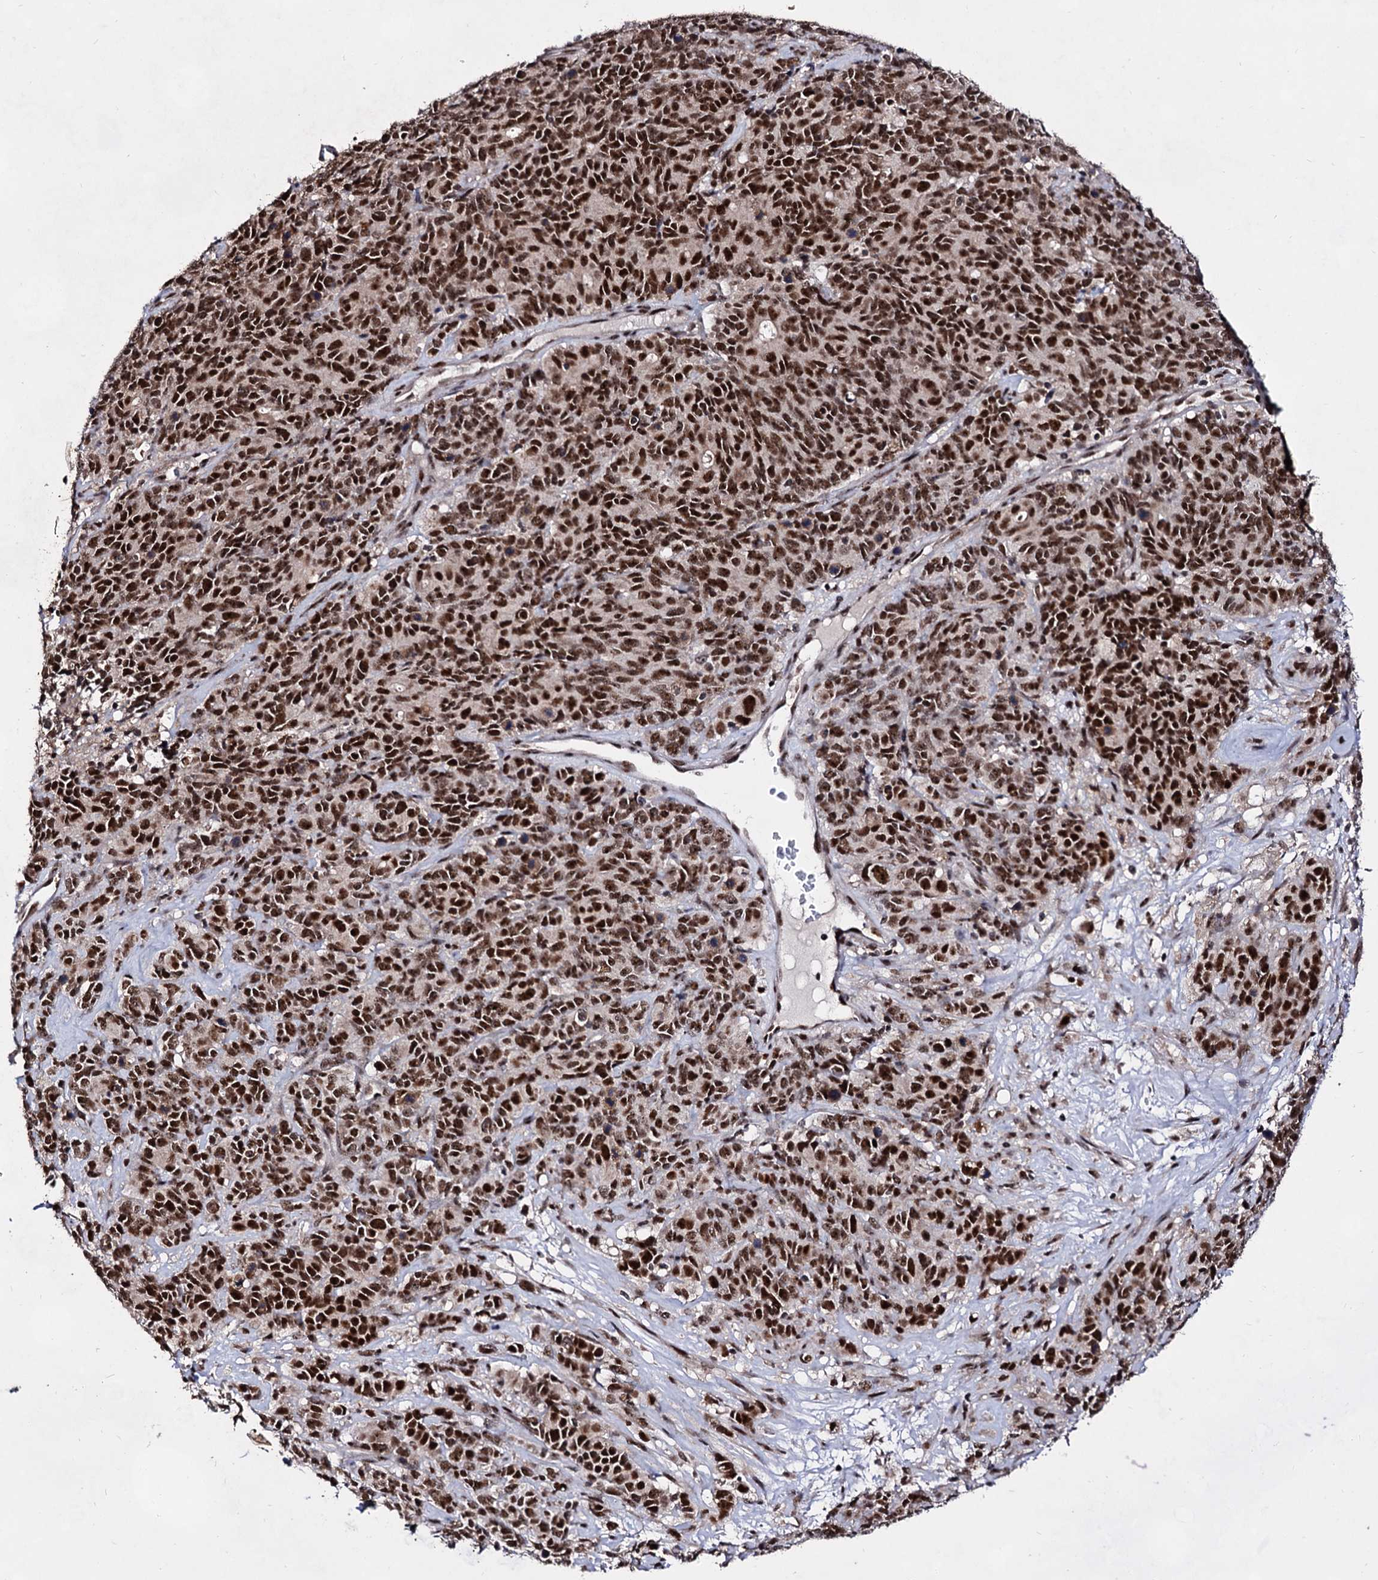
{"staining": {"intensity": "strong", "quantity": ">75%", "location": "nuclear"}, "tissue": "cervical cancer", "cell_type": "Tumor cells", "image_type": "cancer", "snomed": [{"axis": "morphology", "description": "Squamous cell carcinoma, NOS"}, {"axis": "topography", "description": "Cervix"}], "caption": "DAB immunohistochemical staining of cervical cancer (squamous cell carcinoma) demonstrates strong nuclear protein staining in approximately >75% of tumor cells. Ihc stains the protein of interest in brown and the nuclei are stained blue.", "gene": "EXOSC10", "patient": {"sex": "female", "age": 60}}